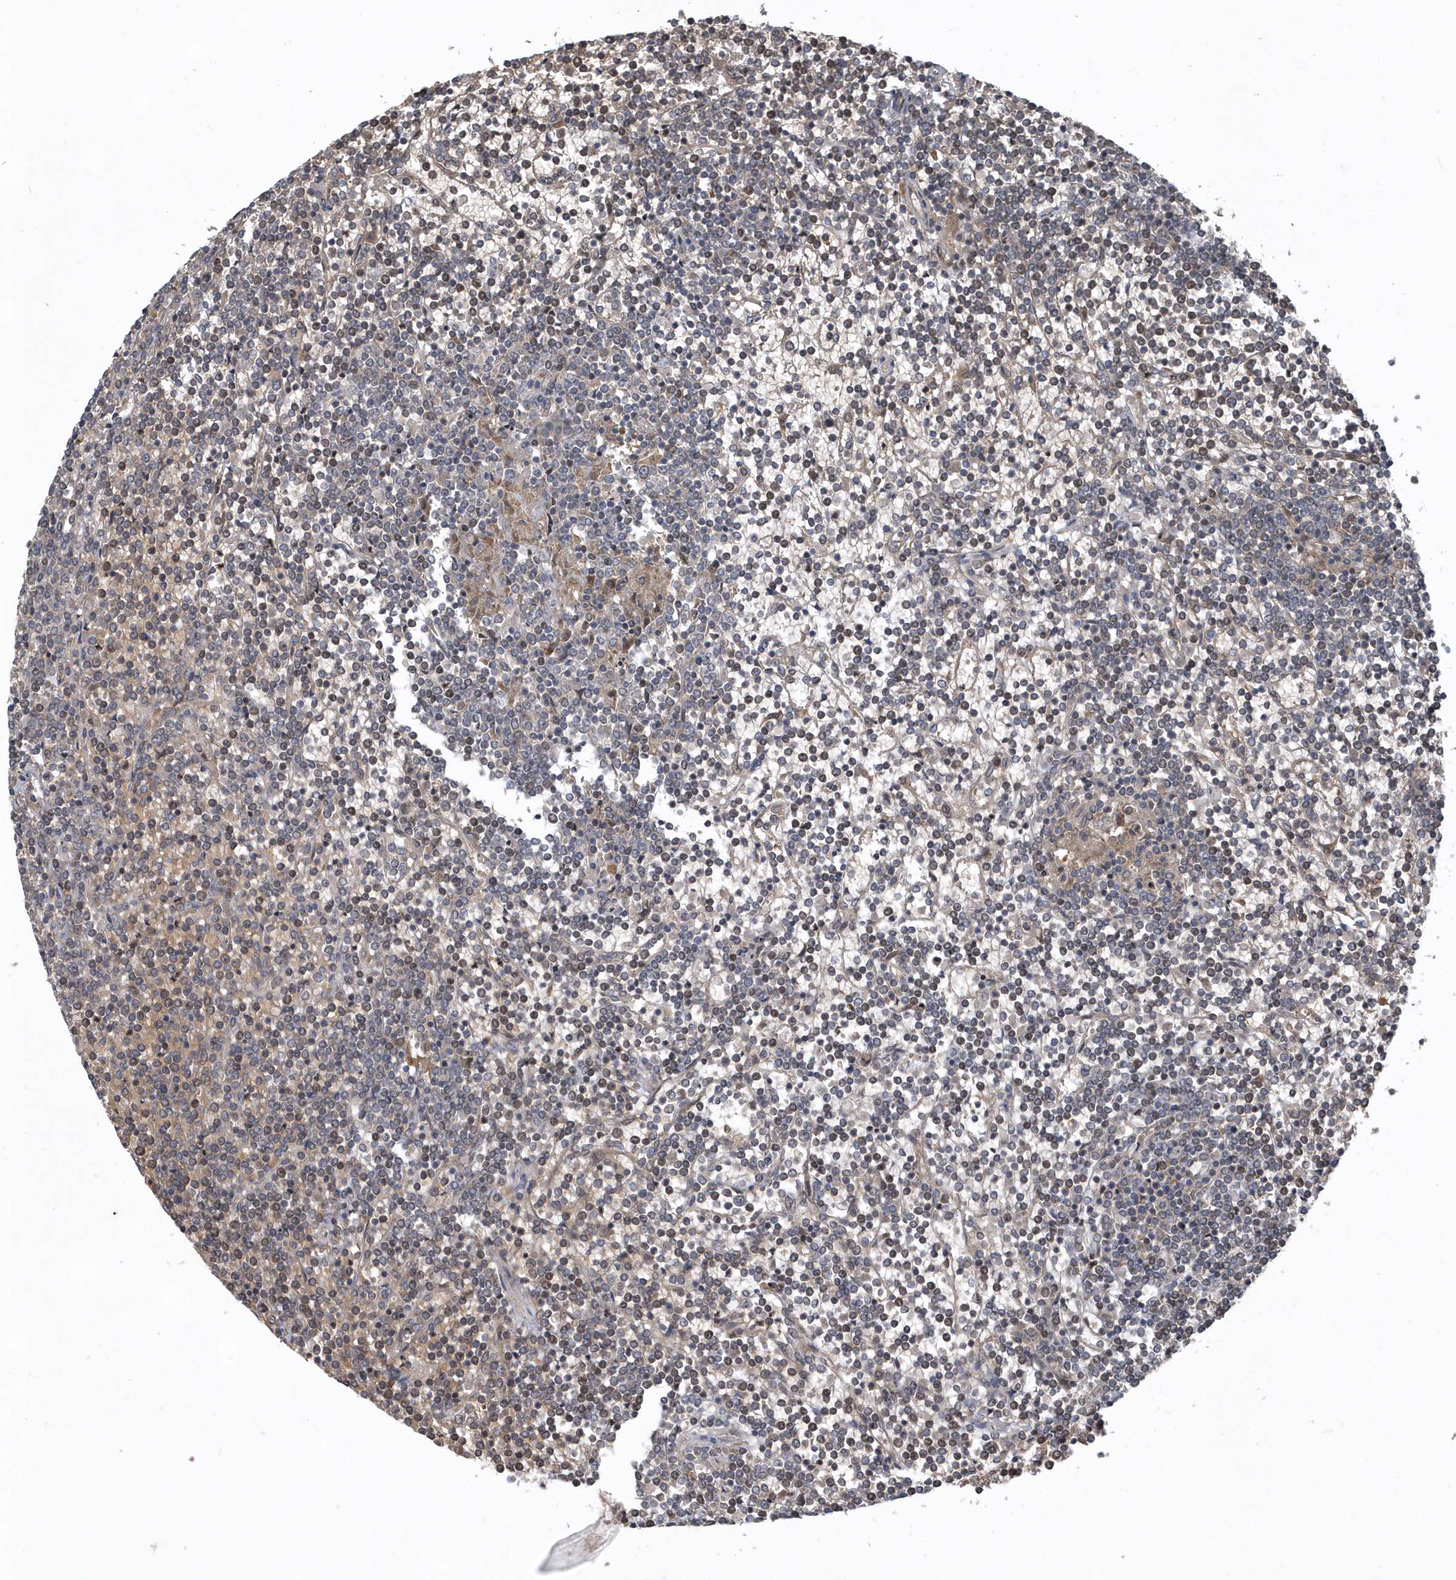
{"staining": {"intensity": "negative", "quantity": "none", "location": "none"}, "tissue": "lymphoma", "cell_type": "Tumor cells", "image_type": "cancer", "snomed": [{"axis": "morphology", "description": "Malignant lymphoma, non-Hodgkin's type, Low grade"}, {"axis": "topography", "description": "Spleen"}], "caption": "Immunohistochemistry (IHC) of low-grade malignant lymphoma, non-Hodgkin's type reveals no staining in tumor cells.", "gene": "HMGCS1", "patient": {"sex": "female", "age": 19}}